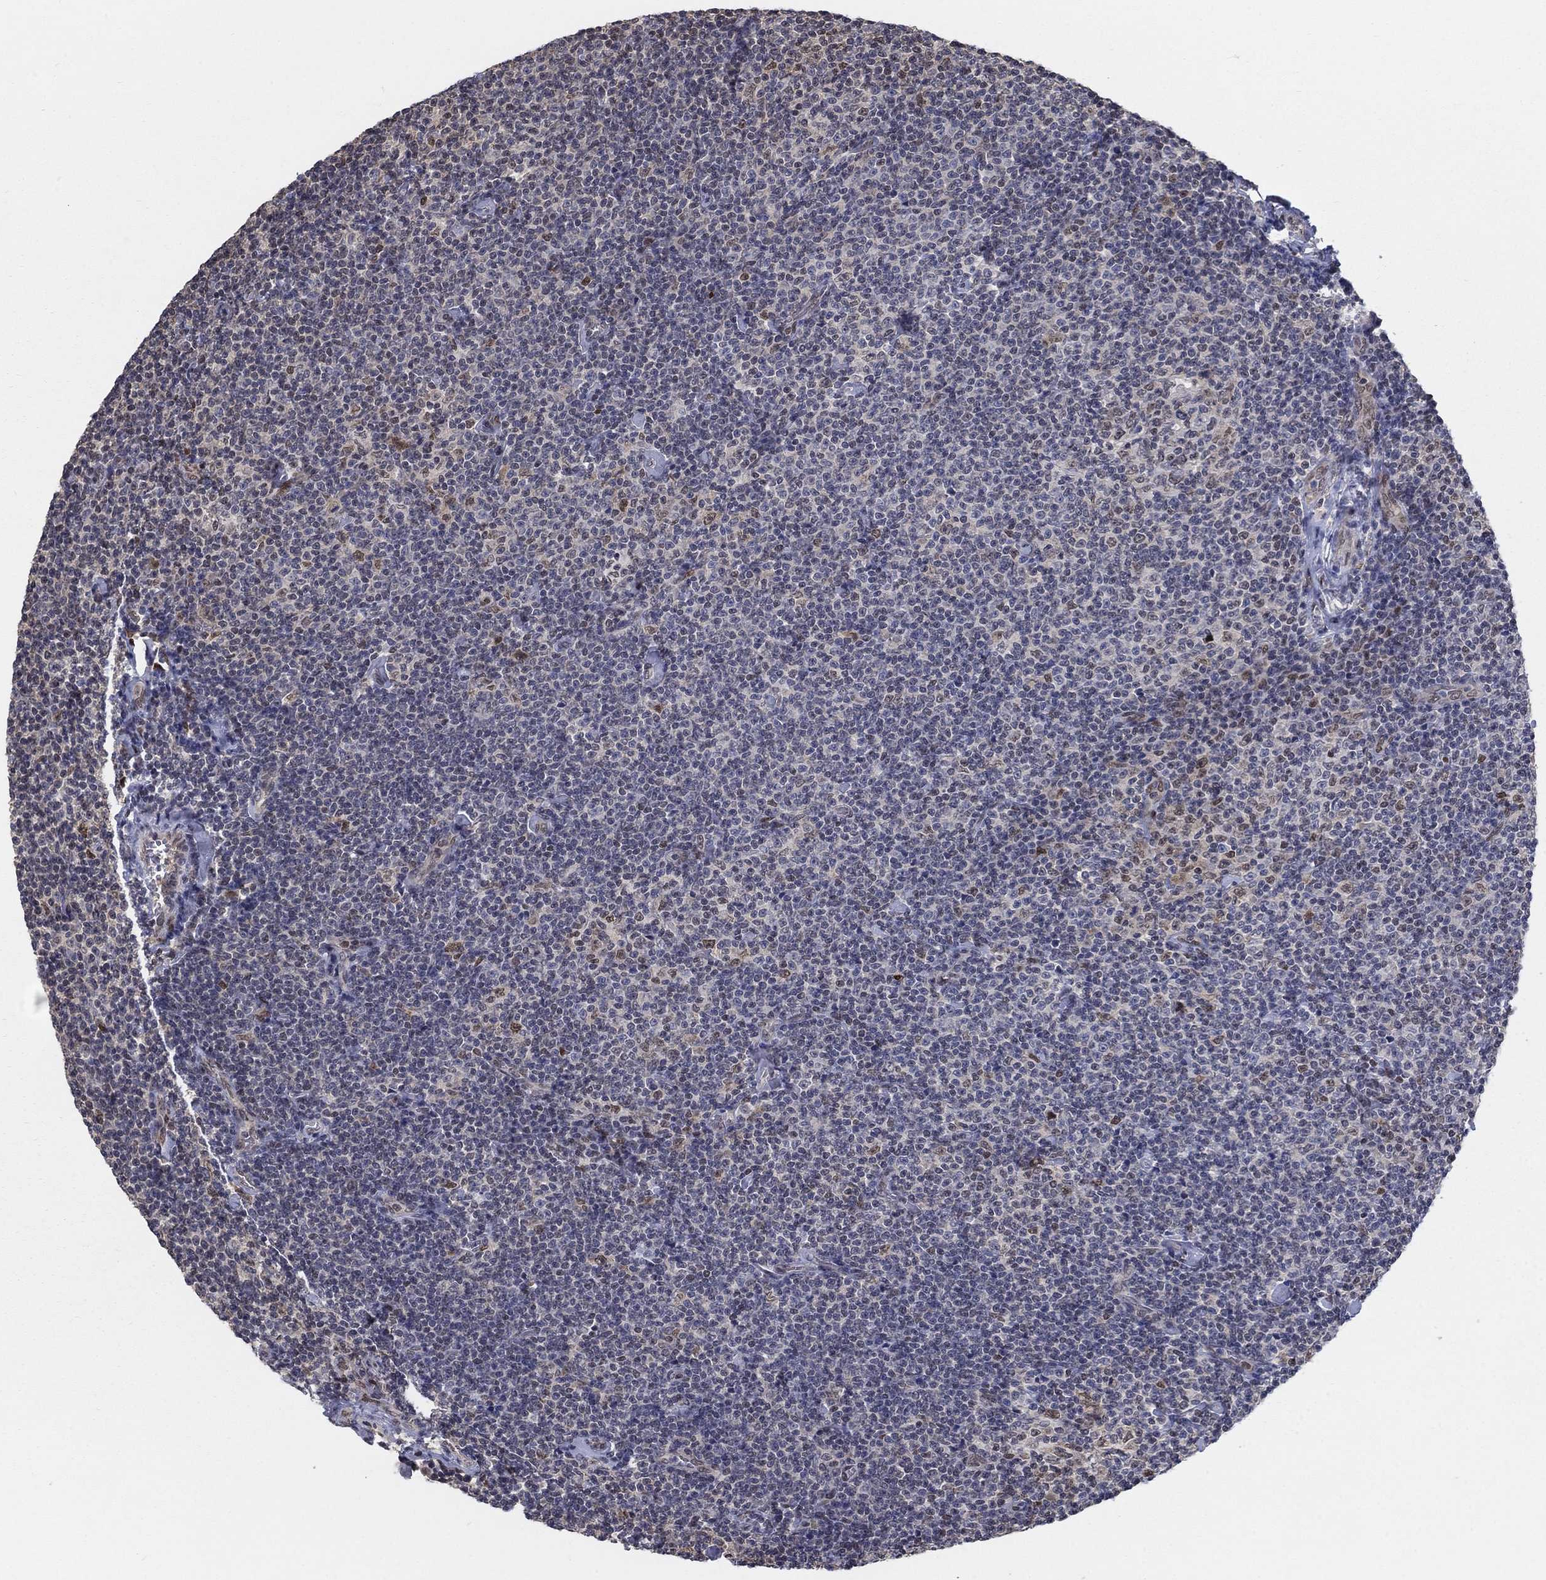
{"staining": {"intensity": "moderate", "quantity": "<25%", "location": "nuclear"}, "tissue": "lymphoma", "cell_type": "Tumor cells", "image_type": "cancer", "snomed": [{"axis": "morphology", "description": "Malignant lymphoma, non-Hodgkin's type, Low grade"}, {"axis": "topography", "description": "Lymph node"}], "caption": "Immunohistochemistry of lymphoma exhibits low levels of moderate nuclear positivity in about <25% of tumor cells.", "gene": "CENPE", "patient": {"sex": "male", "age": 81}}